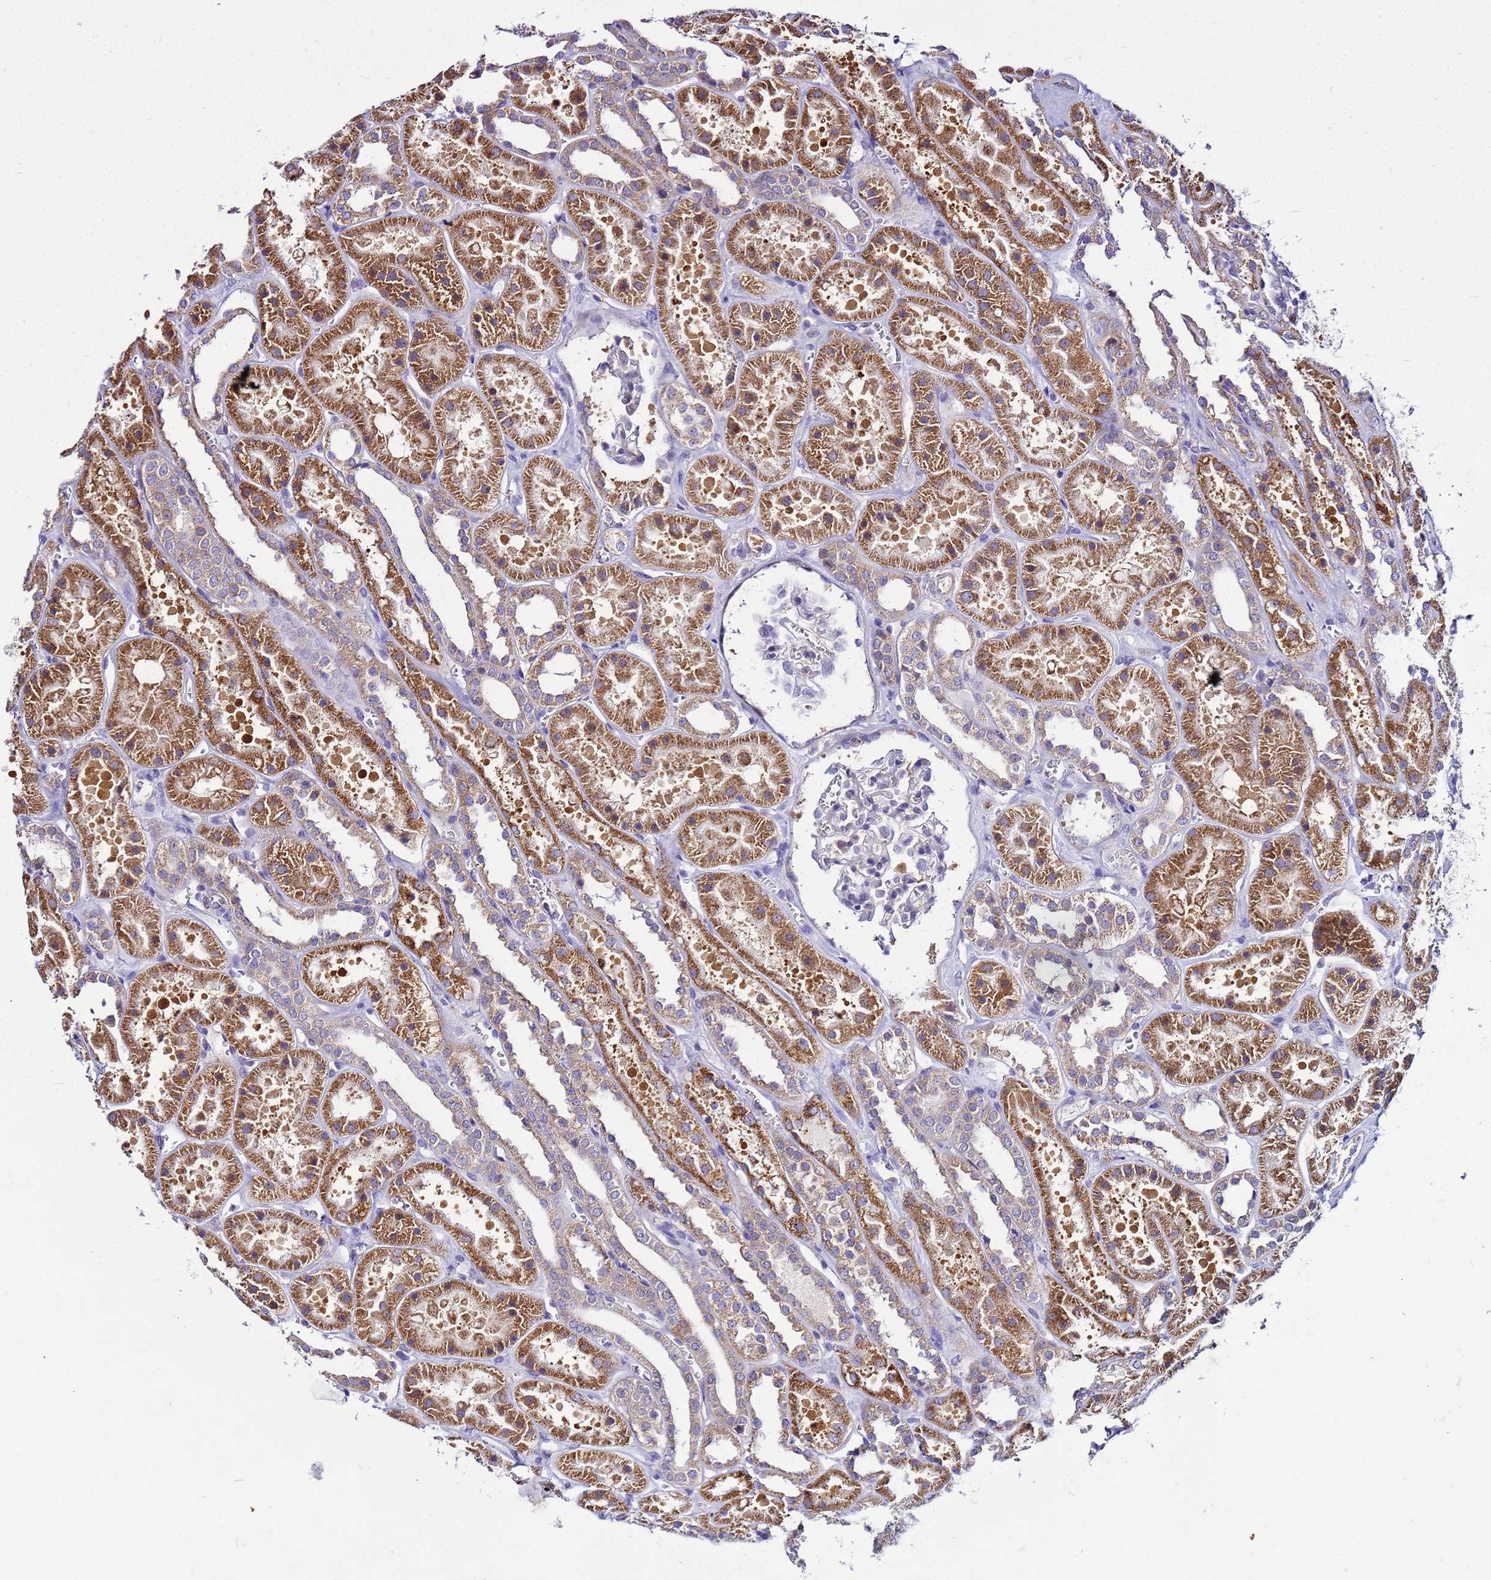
{"staining": {"intensity": "negative", "quantity": "none", "location": "none"}, "tissue": "kidney", "cell_type": "Cells in glomeruli", "image_type": "normal", "snomed": [{"axis": "morphology", "description": "Normal tissue, NOS"}, {"axis": "topography", "description": "Kidney"}], "caption": "Immunohistochemistry (IHC) image of unremarkable kidney stained for a protein (brown), which demonstrates no expression in cells in glomeruli.", "gene": "PKD1", "patient": {"sex": "female", "age": 41}}